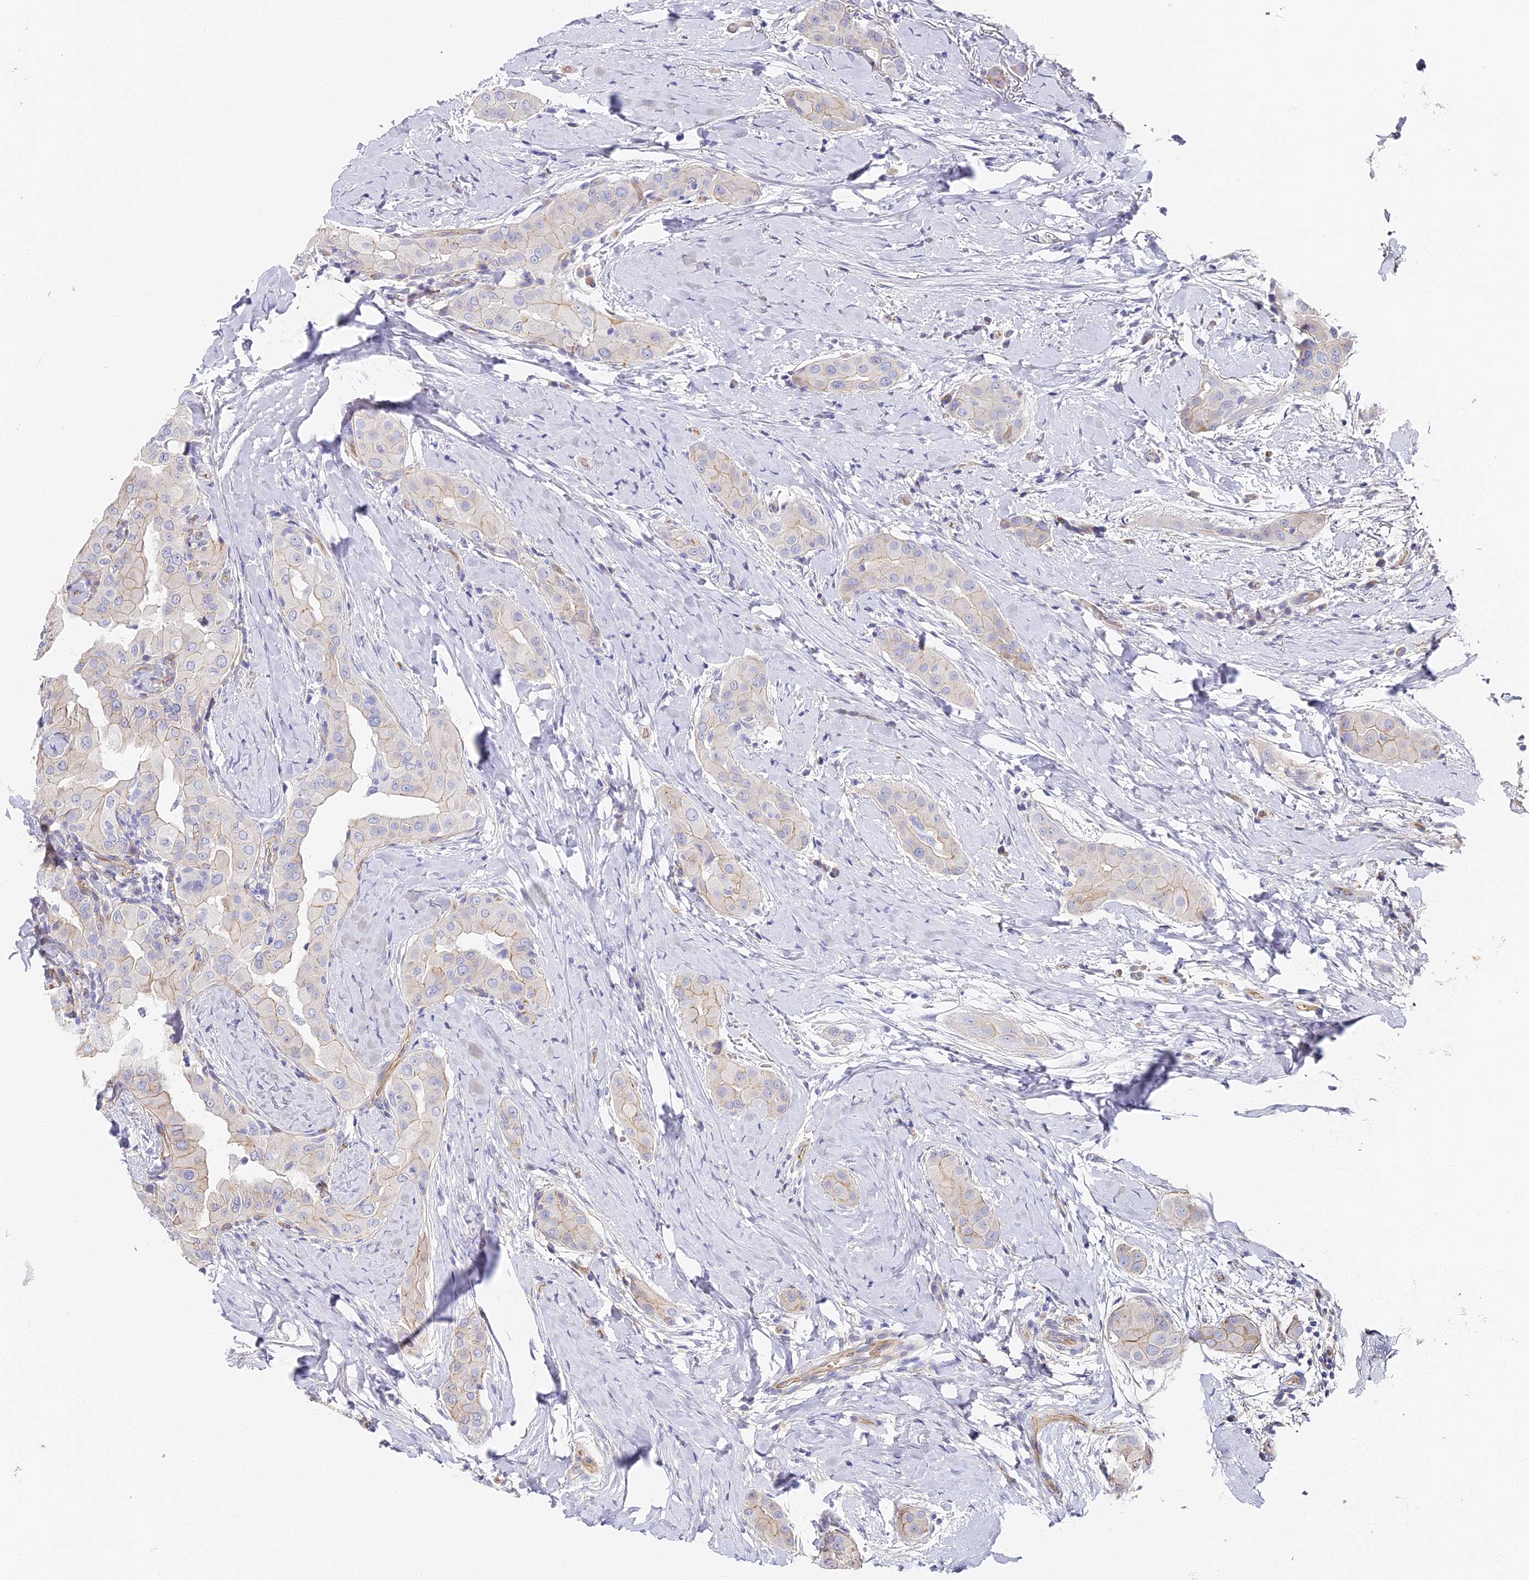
{"staining": {"intensity": "weak", "quantity": "<25%", "location": "cytoplasmic/membranous"}, "tissue": "thyroid cancer", "cell_type": "Tumor cells", "image_type": "cancer", "snomed": [{"axis": "morphology", "description": "Papillary adenocarcinoma, NOS"}, {"axis": "topography", "description": "Thyroid gland"}], "caption": "This photomicrograph is of papillary adenocarcinoma (thyroid) stained with immunohistochemistry (IHC) to label a protein in brown with the nuclei are counter-stained blue. There is no positivity in tumor cells. (DAB (3,3'-diaminobenzidine) IHC, high magnification).", "gene": "CCDC30", "patient": {"sex": "male", "age": 33}}